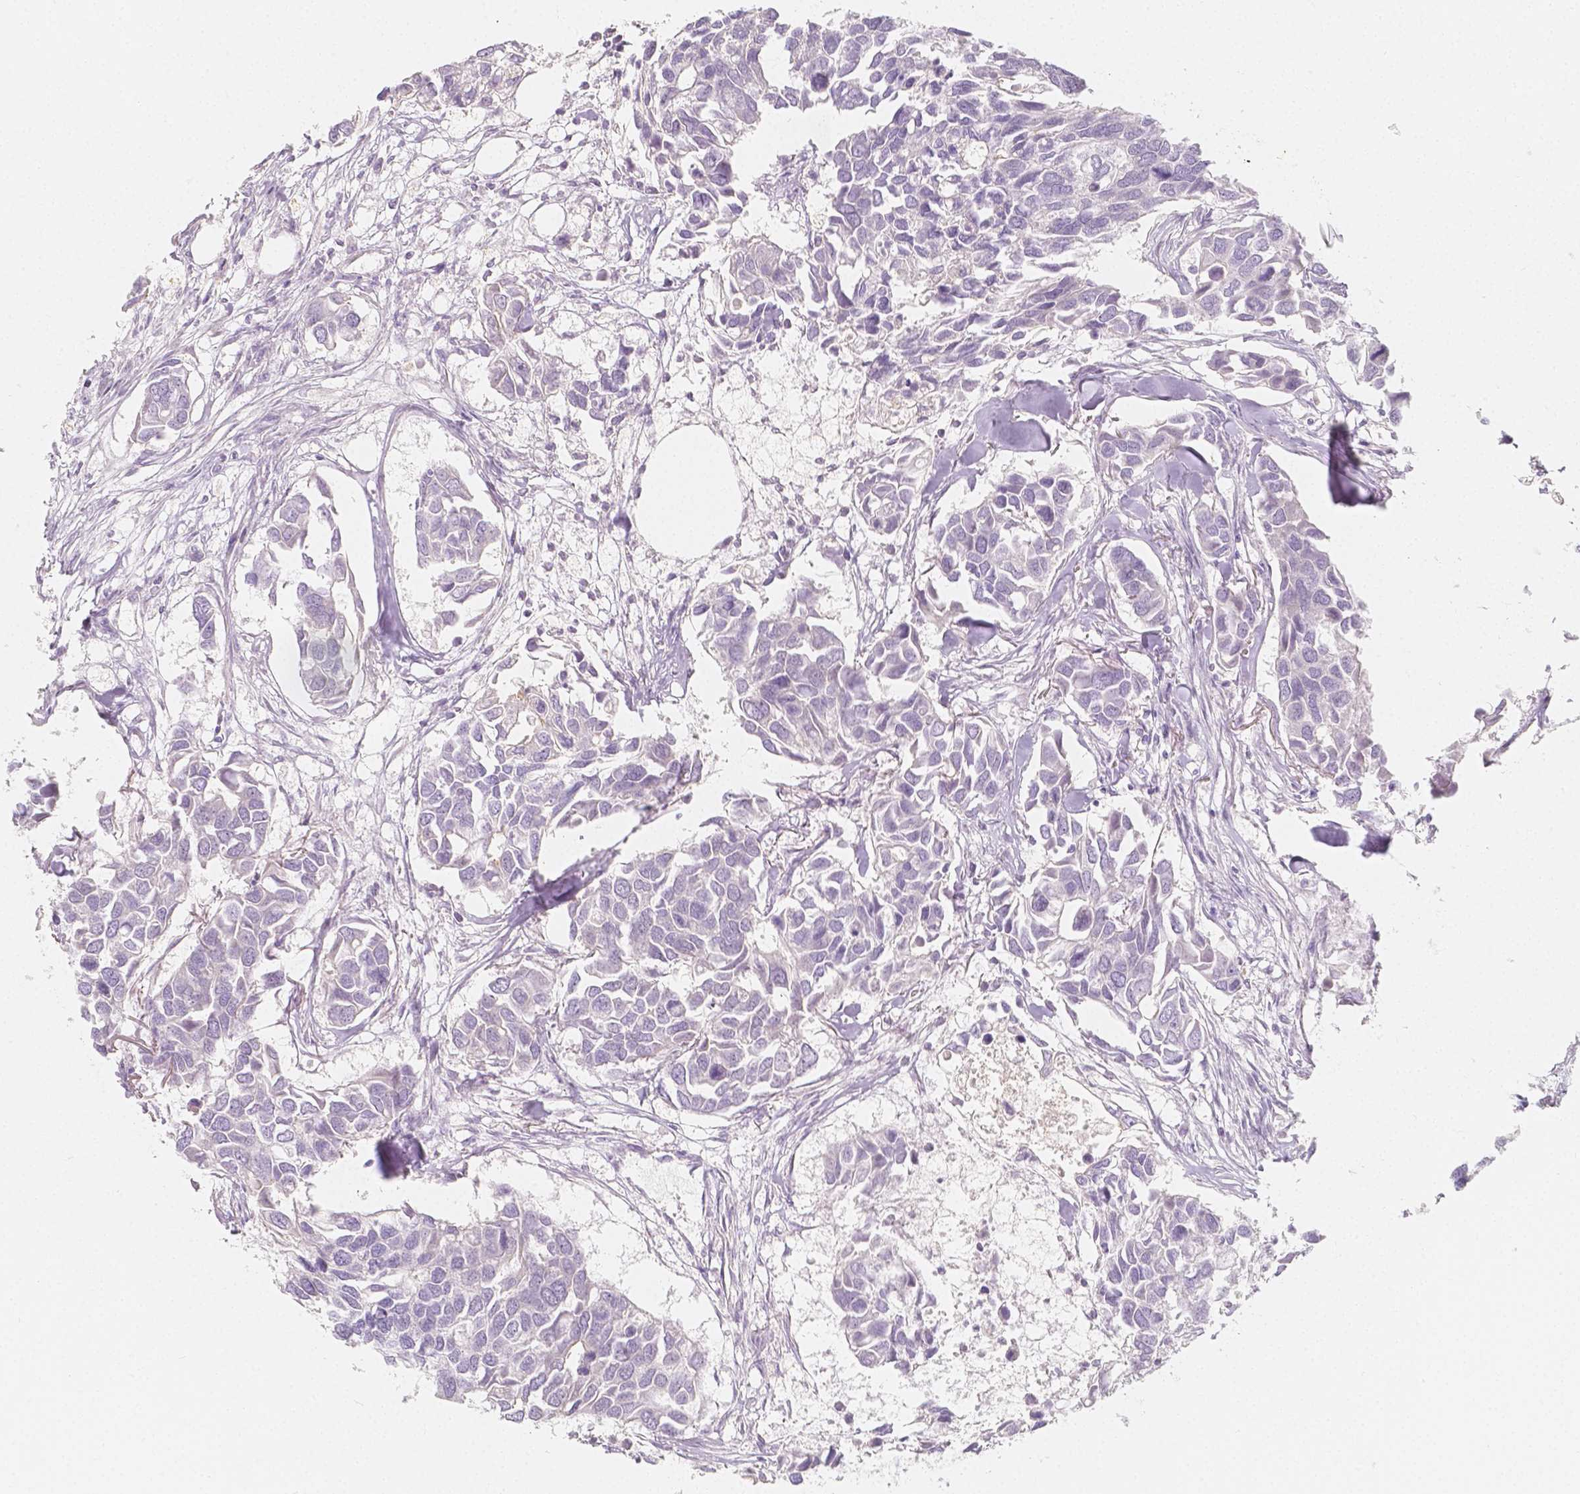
{"staining": {"intensity": "negative", "quantity": "none", "location": "none"}, "tissue": "breast cancer", "cell_type": "Tumor cells", "image_type": "cancer", "snomed": [{"axis": "morphology", "description": "Duct carcinoma"}, {"axis": "topography", "description": "Breast"}], "caption": "Human breast cancer stained for a protein using IHC exhibits no positivity in tumor cells.", "gene": "BATF", "patient": {"sex": "female", "age": 83}}